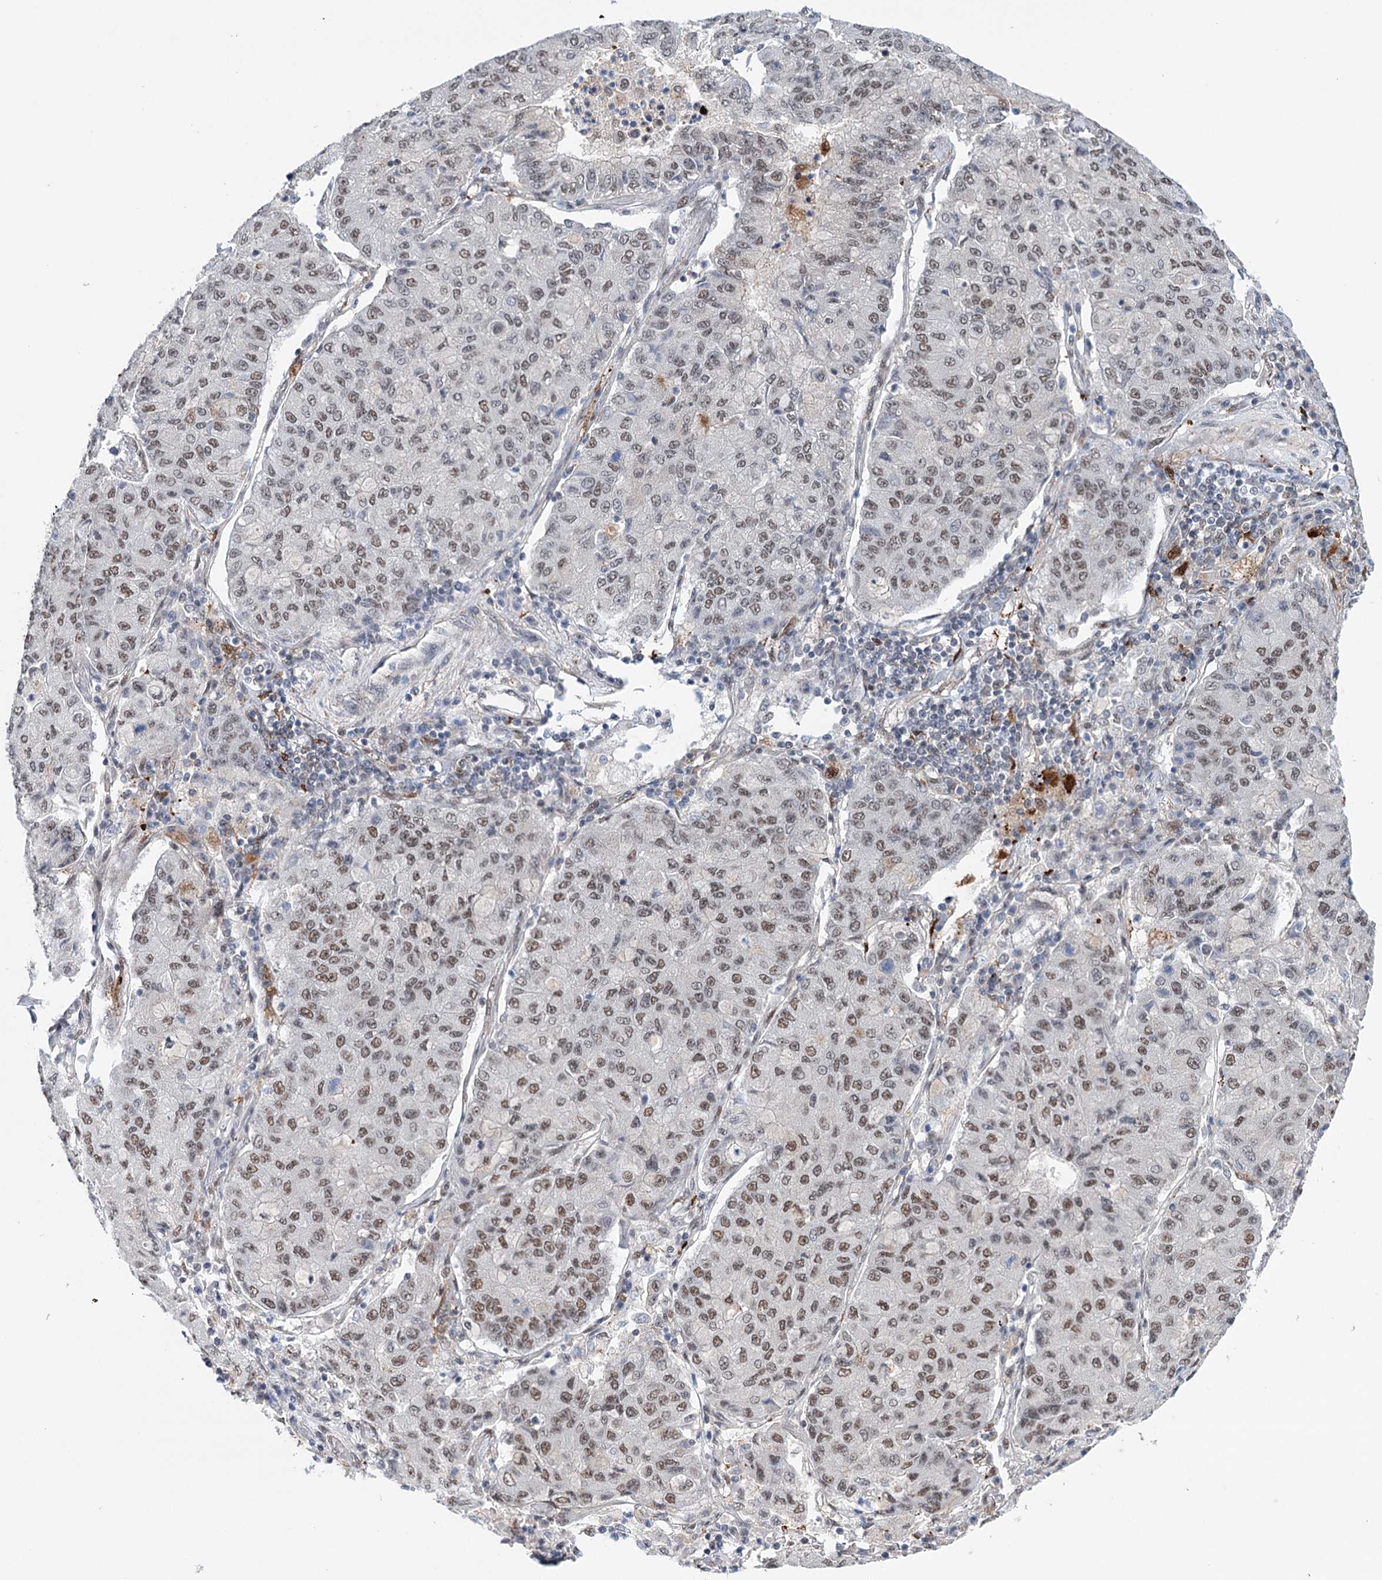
{"staining": {"intensity": "moderate", "quantity": "25%-75%", "location": "nuclear"}, "tissue": "lung cancer", "cell_type": "Tumor cells", "image_type": "cancer", "snomed": [{"axis": "morphology", "description": "Squamous cell carcinoma, NOS"}, {"axis": "topography", "description": "Lung"}], "caption": "Squamous cell carcinoma (lung) tissue exhibits moderate nuclear positivity in about 25%-75% of tumor cells", "gene": "FAM53A", "patient": {"sex": "male", "age": 74}}